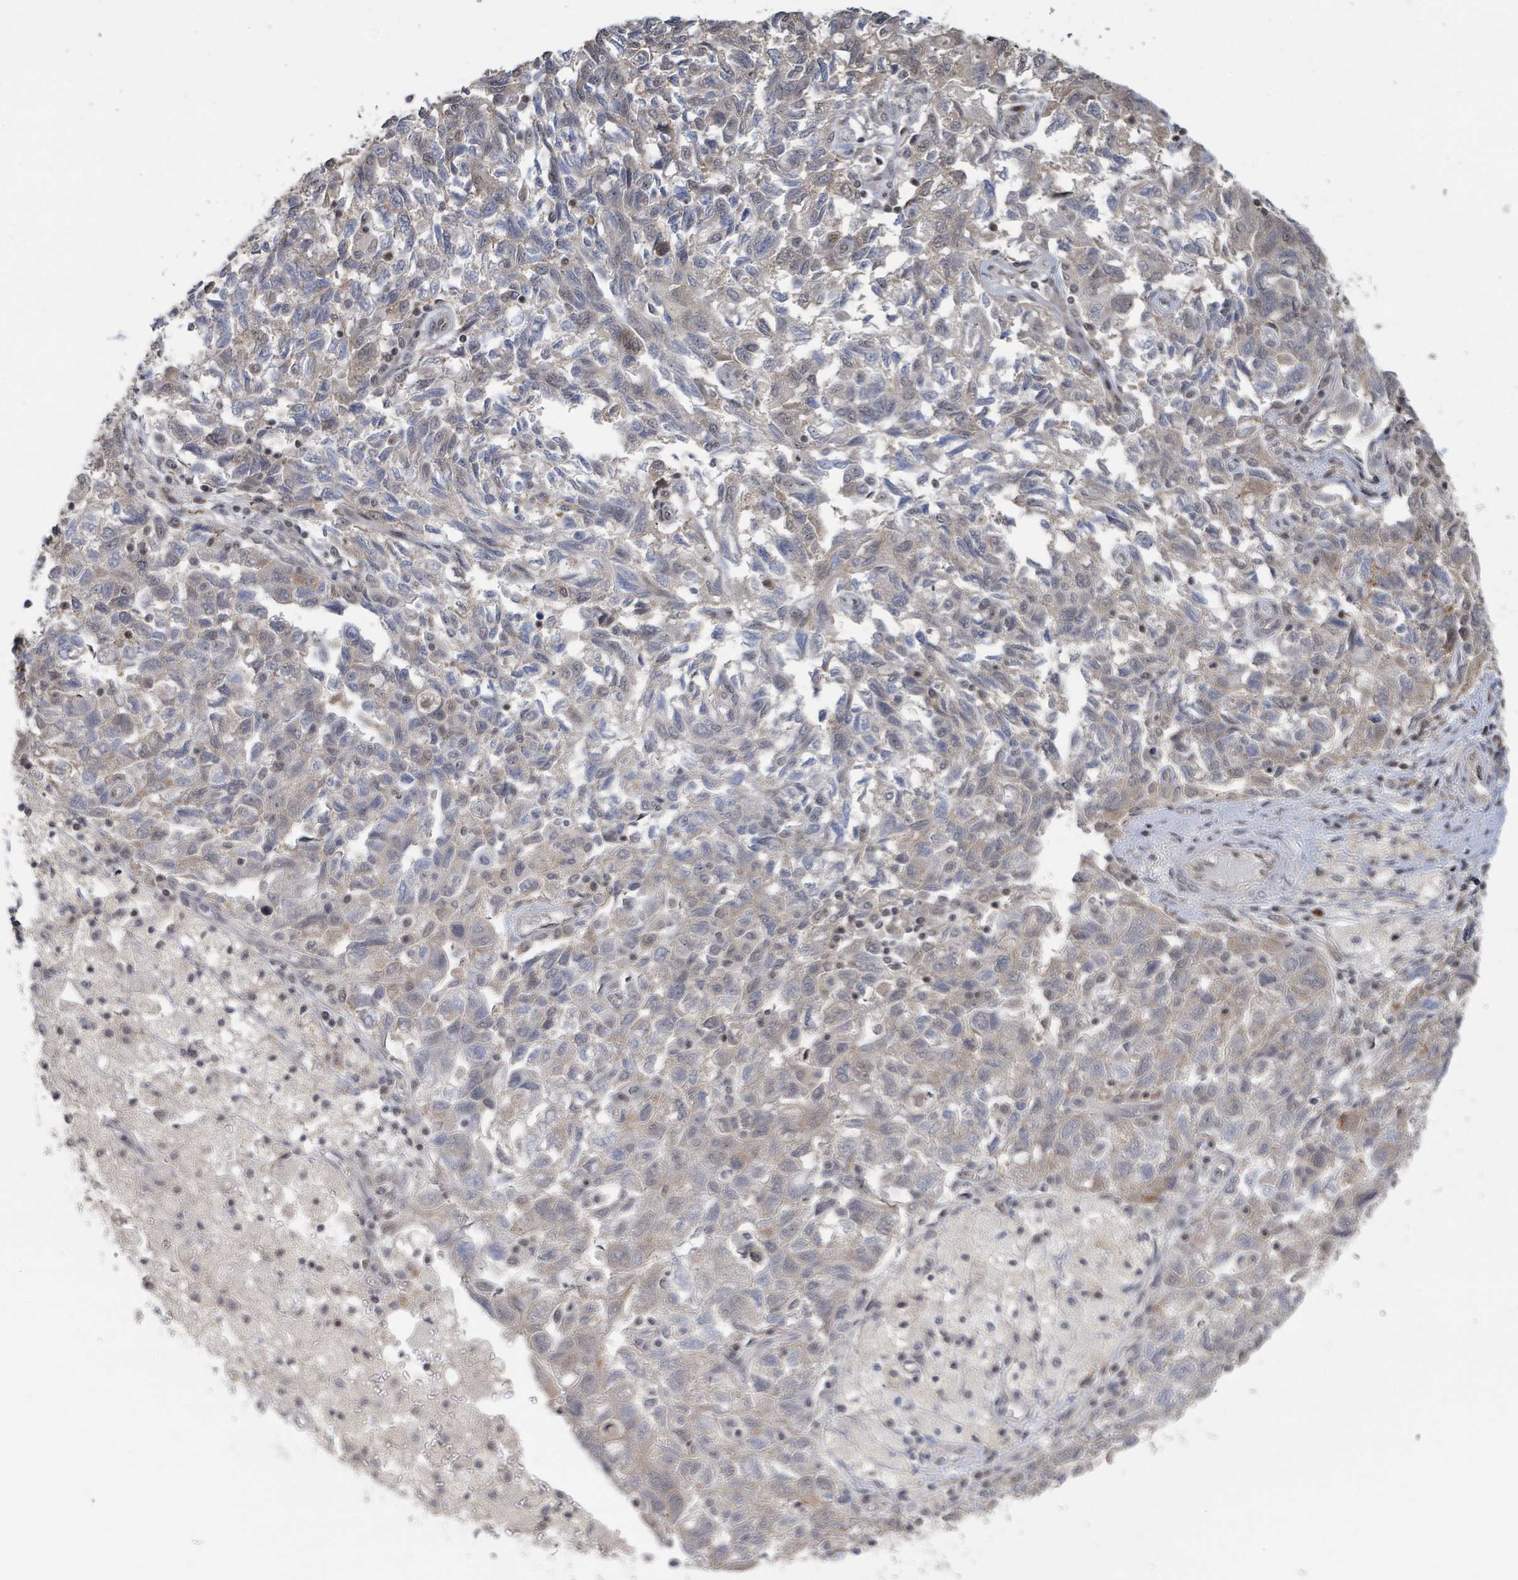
{"staining": {"intensity": "weak", "quantity": "<25%", "location": "nuclear"}, "tissue": "ovarian cancer", "cell_type": "Tumor cells", "image_type": "cancer", "snomed": [{"axis": "morphology", "description": "Carcinoma, NOS"}, {"axis": "morphology", "description": "Cystadenocarcinoma, serous, NOS"}, {"axis": "topography", "description": "Ovary"}], "caption": "Protein analysis of ovarian cancer demonstrates no significant positivity in tumor cells. (Brightfield microscopy of DAB (3,3'-diaminobenzidine) IHC at high magnification).", "gene": "ZBTB14", "patient": {"sex": "female", "age": 69}}